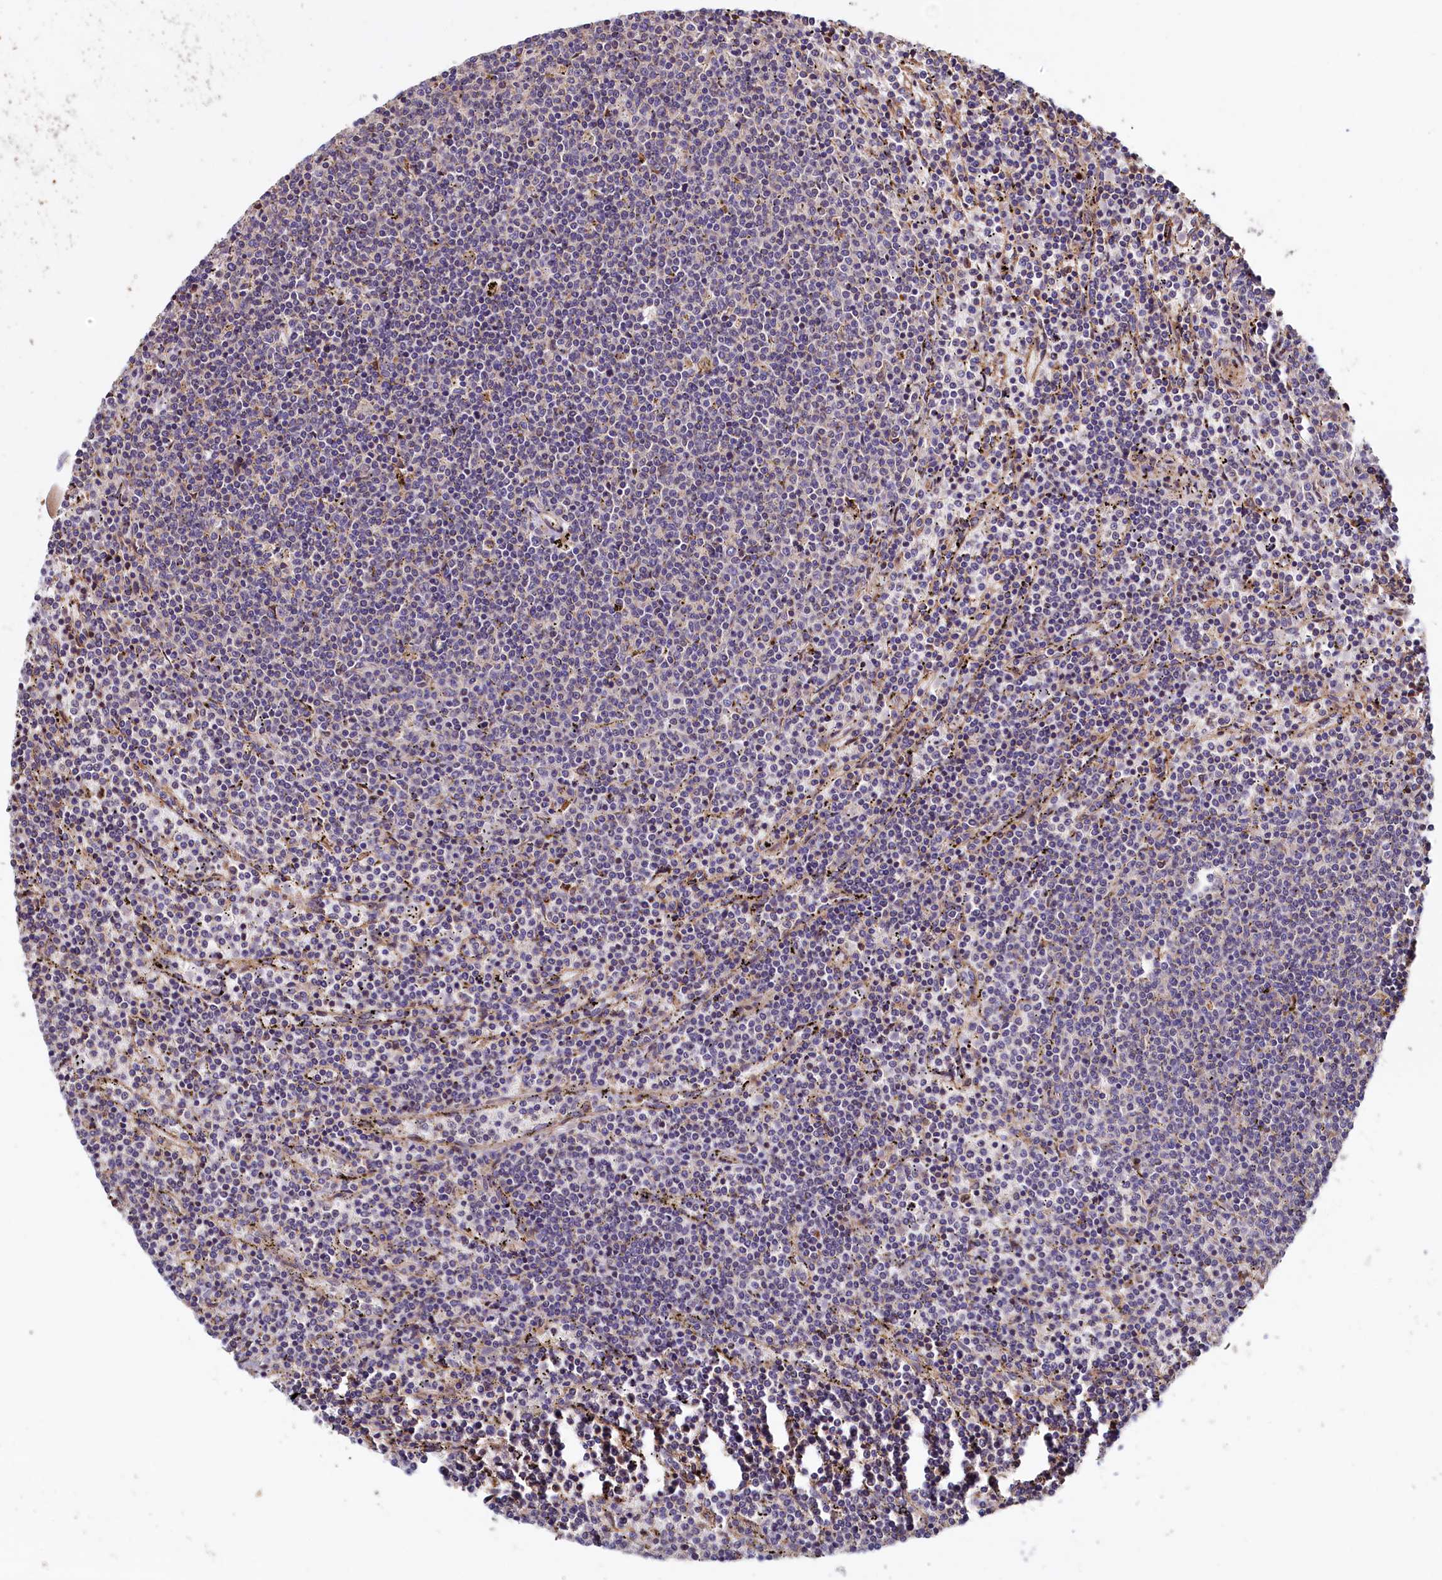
{"staining": {"intensity": "negative", "quantity": "none", "location": "none"}, "tissue": "lymphoma", "cell_type": "Tumor cells", "image_type": "cancer", "snomed": [{"axis": "morphology", "description": "Malignant lymphoma, non-Hodgkin's type, Low grade"}, {"axis": "topography", "description": "Spleen"}], "caption": "Protein analysis of lymphoma displays no significant staining in tumor cells. The staining was performed using DAB to visualize the protein expression in brown, while the nuclei were stained in blue with hematoxylin (Magnification: 20x).", "gene": "ATXN2L", "patient": {"sex": "female", "age": 50}}